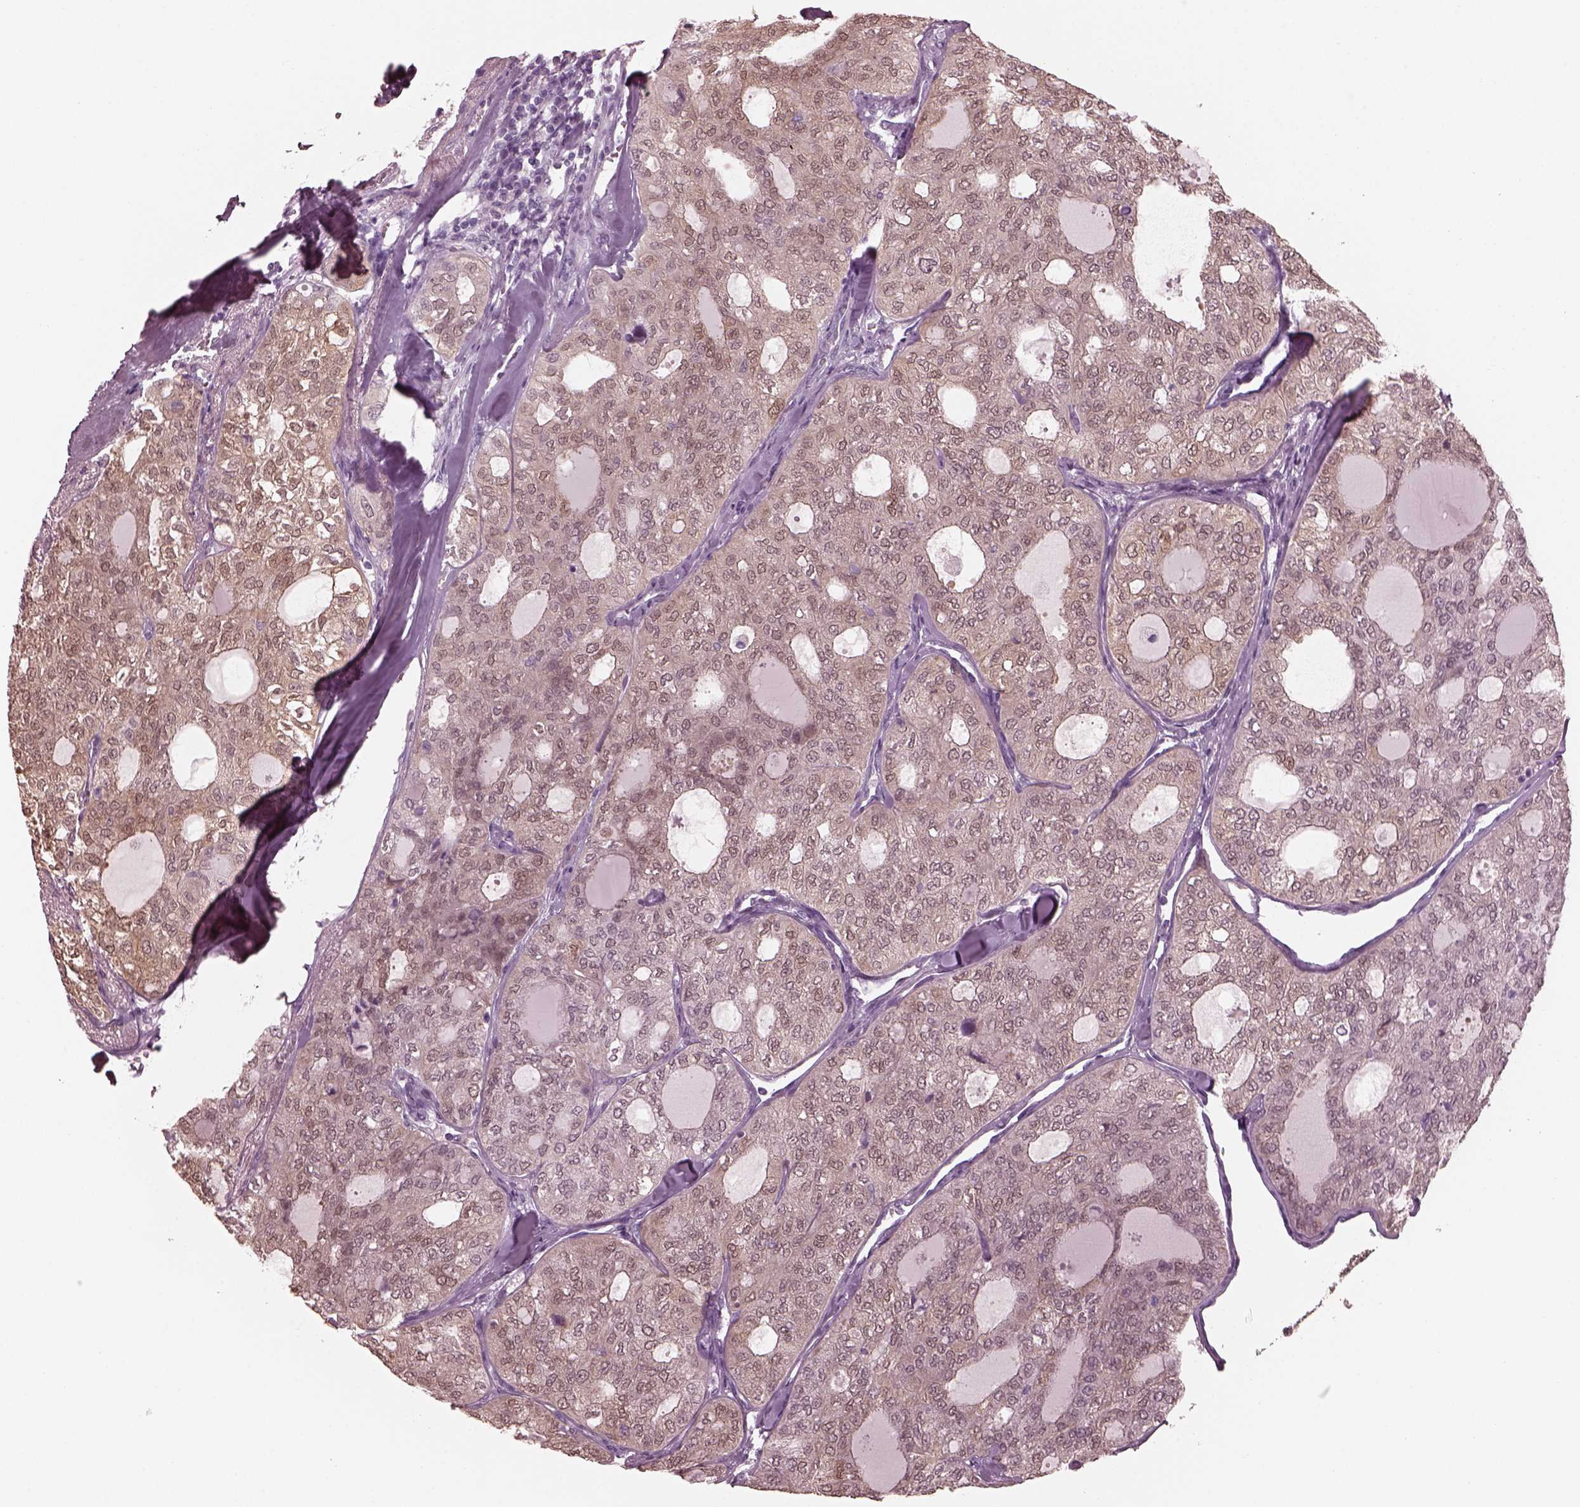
{"staining": {"intensity": "weak", "quantity": "25%-75%", "location": "cytoplasmic/membranous,nuclear"}, "tissue": "thyroid cancer", "cell_type": "Tumor cells", "image_type": "cancer", "snomed": [{"axis": "morphology", "description": "Follicular adenoma carcinoma, NOS"}, {"axis": "topography", "description": "Thyroid gland"}], "caption": "This histopathology image demonstrates thyroid cancer (follicular adenoma carcinoma) stained with immunohistochemistry (IHC) to label a protein in brown. The cytoplasmic/membranous and nuclear of tumor cells show weak positivity for the protein. Nuclei are counter-stained blue.", "gene": "C2orf81", "patient": {"sex": "male", "age": 75}}